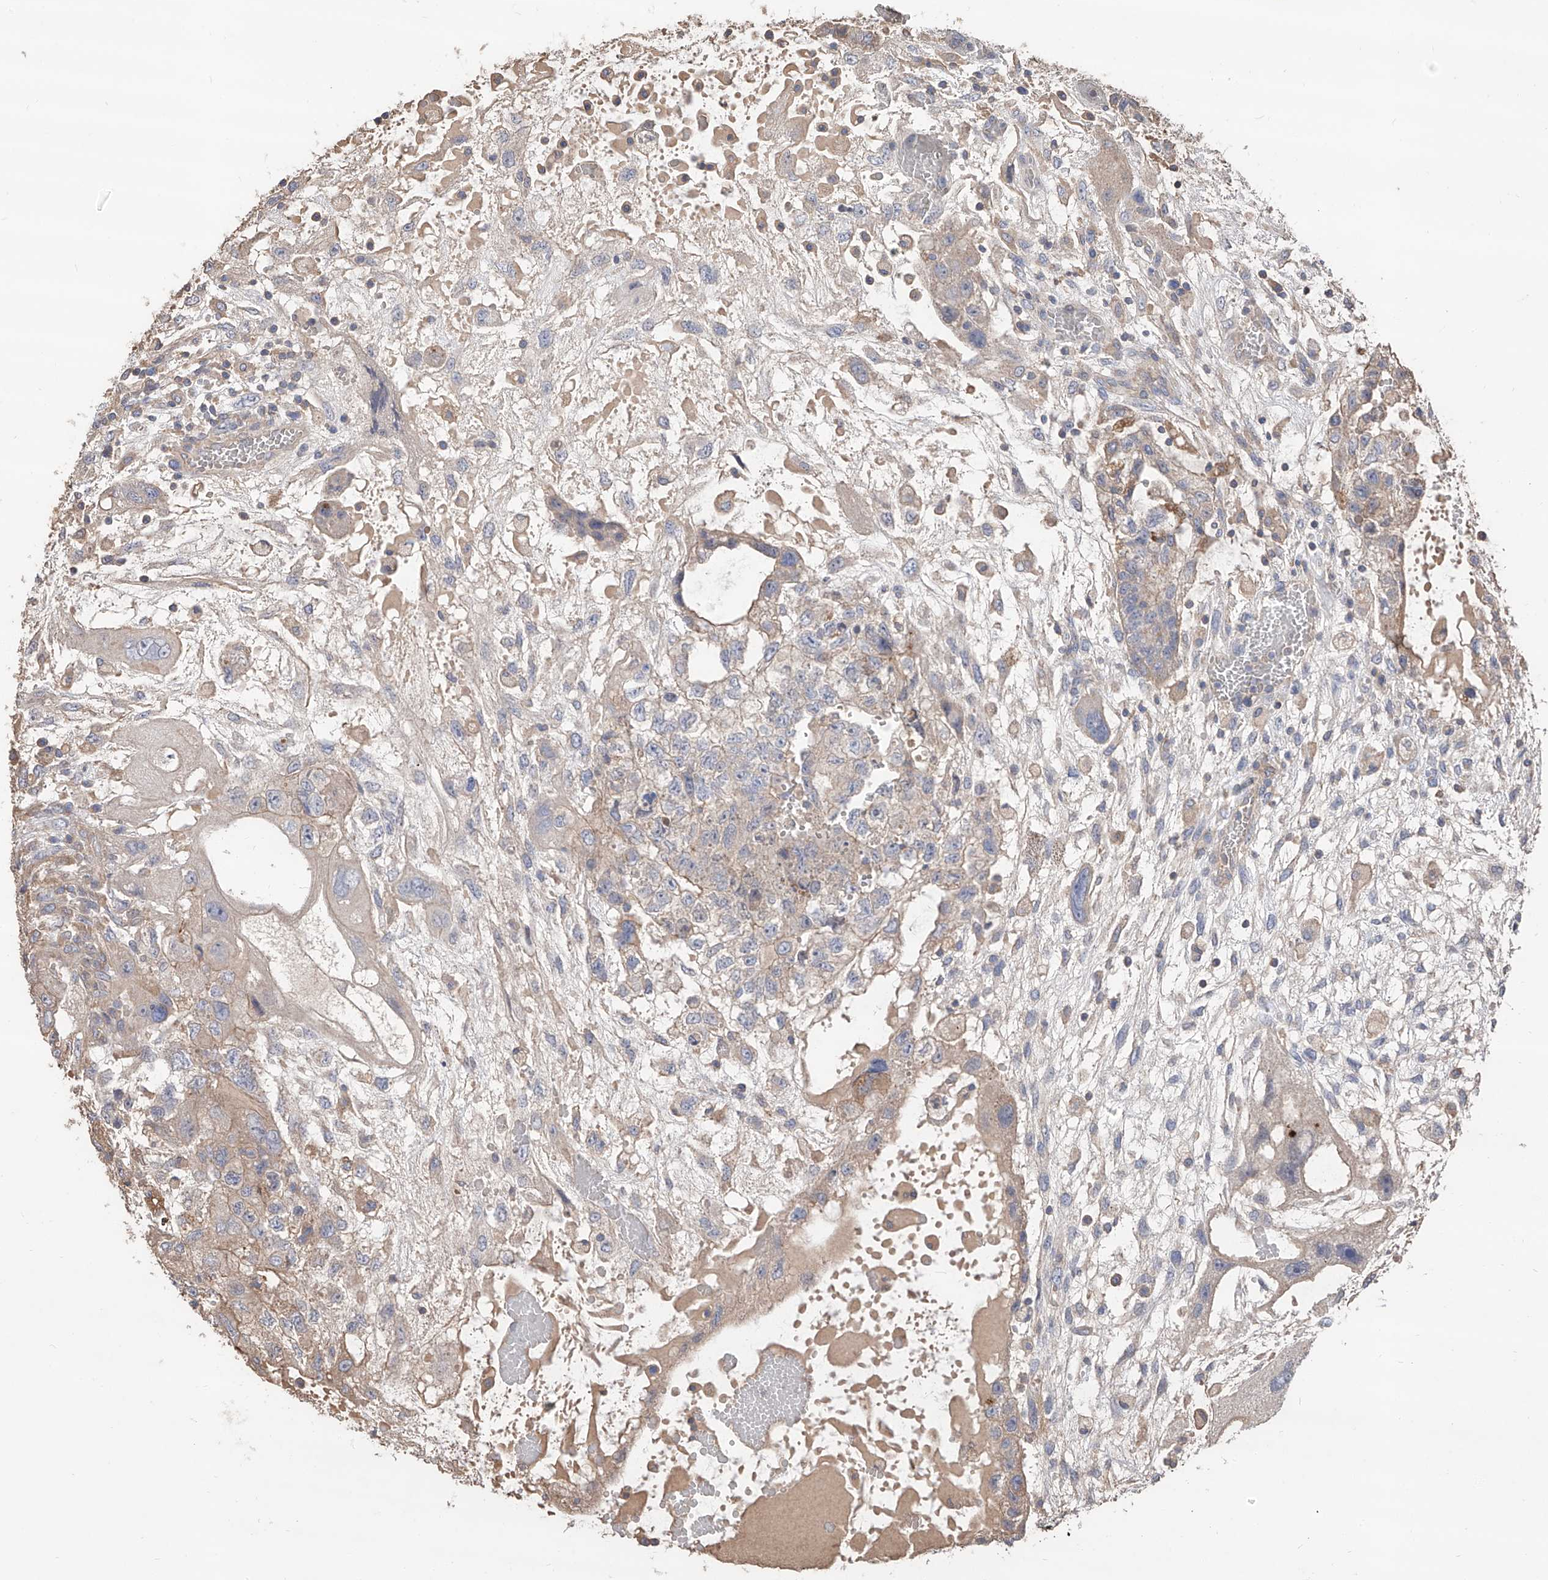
{"staining": {"intensity": "negative", "quantity": "none", "location": "none"}, "tissue": "testis cancer", "cell_type": "Tumor cells", "image_type": "cancer", "snomed": [{"axis": "morphology", "description": "Carcinoma, Embryonal, NOS"}, {"axis": "topography", "description": "Testis"}], "caption": "Immunohistochemical staining of human testis embryonal carcinoma displays no significant positivity in tumor cells.", "gene": "EDN1", "patient": {"sex": "male", "age": 36}}